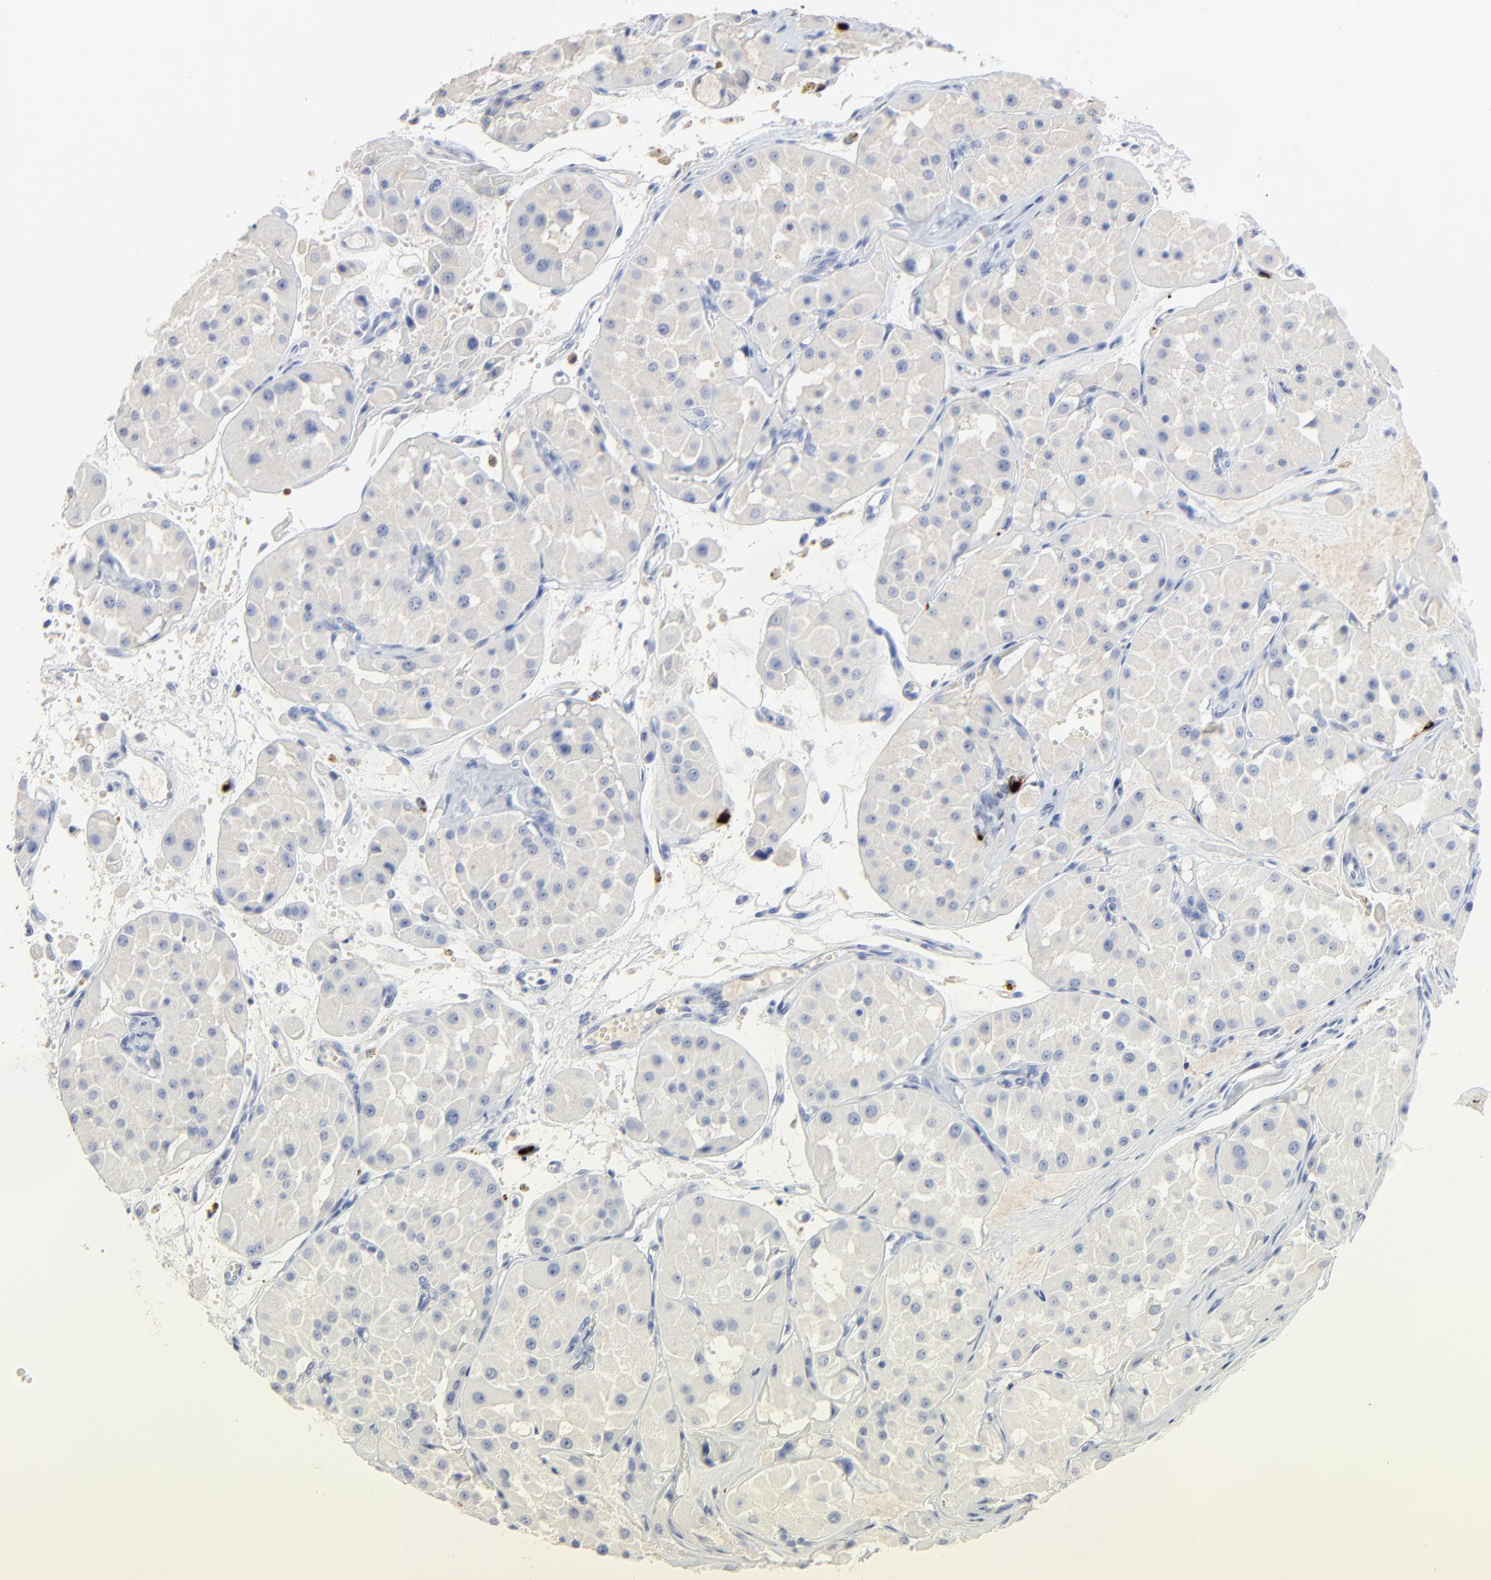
{"staining": {"intensity": "negative", "quantity": "none", "location": "none"}, "tissue": "renal cancer", "cell_type": "Tumor cells", "image_type": "cancer", "snomed": [{"axis": "morphology", "description": "Adenocarcinoma, uncertain malignant potential"}, {"axis": "topography", "description": "Kidney"}], "caption": "Tumor cells show no significant protein positivity in renal adenocarcinoma,  uncertain malignant potential.", "gene": "LCN2", "patient": {"sex": "male", "age": 63}}